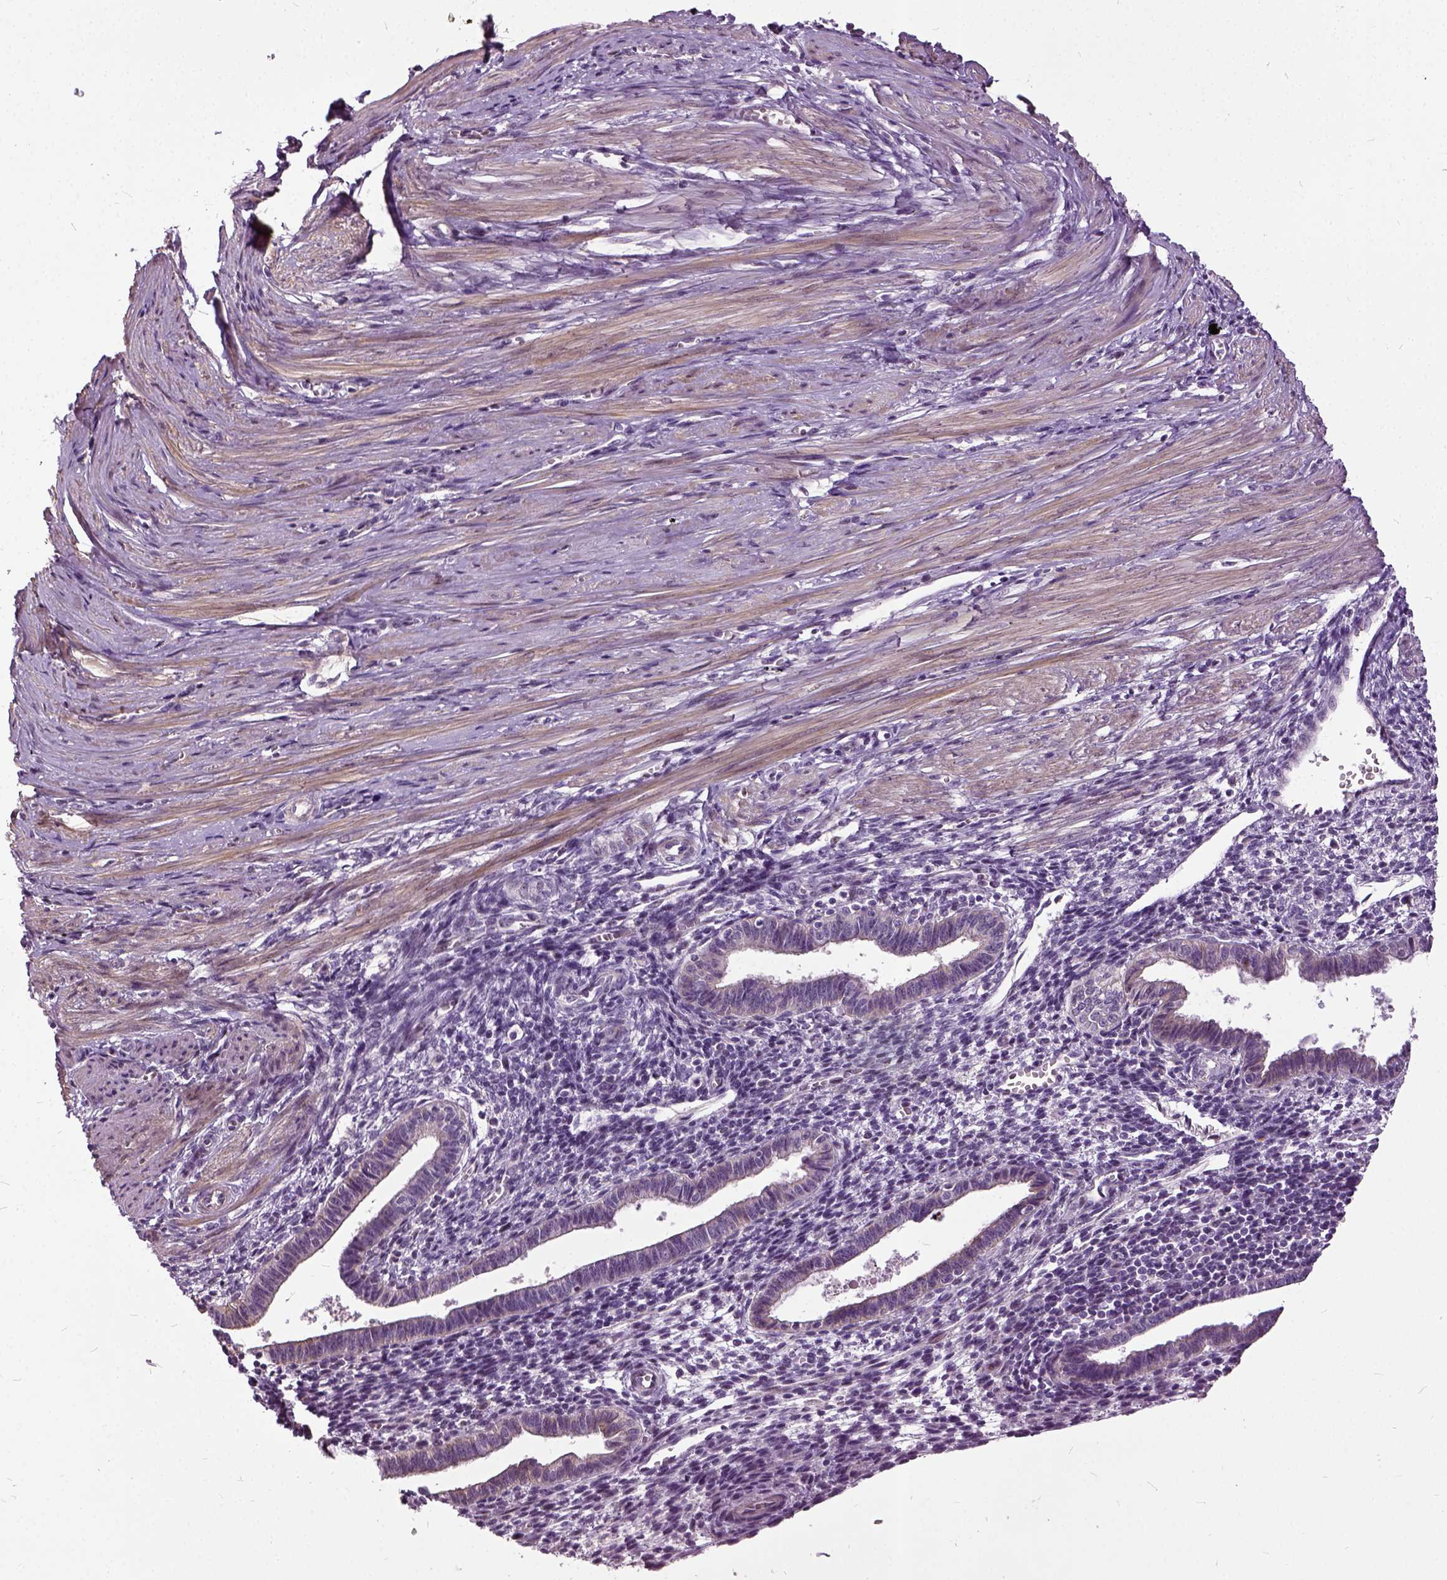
{"staining": {"intensity": "negative", "quantity": "none", "location": "none"}, "tissue": "endometrium", "cell_type": "Cells in endometrial stroma", "image_type": "normal", "snomed": [{"axis": "morphology", "description": "Normal tissue, NOS"}, {"axis": "topography", "description": "Endometrium"}], "caption": "Protein analysis of benign endometrium displays no significant positivity in cells in endometrial stroma.", "gene": "ILRUN", "patient": {"sex": "female", "age": 37}}